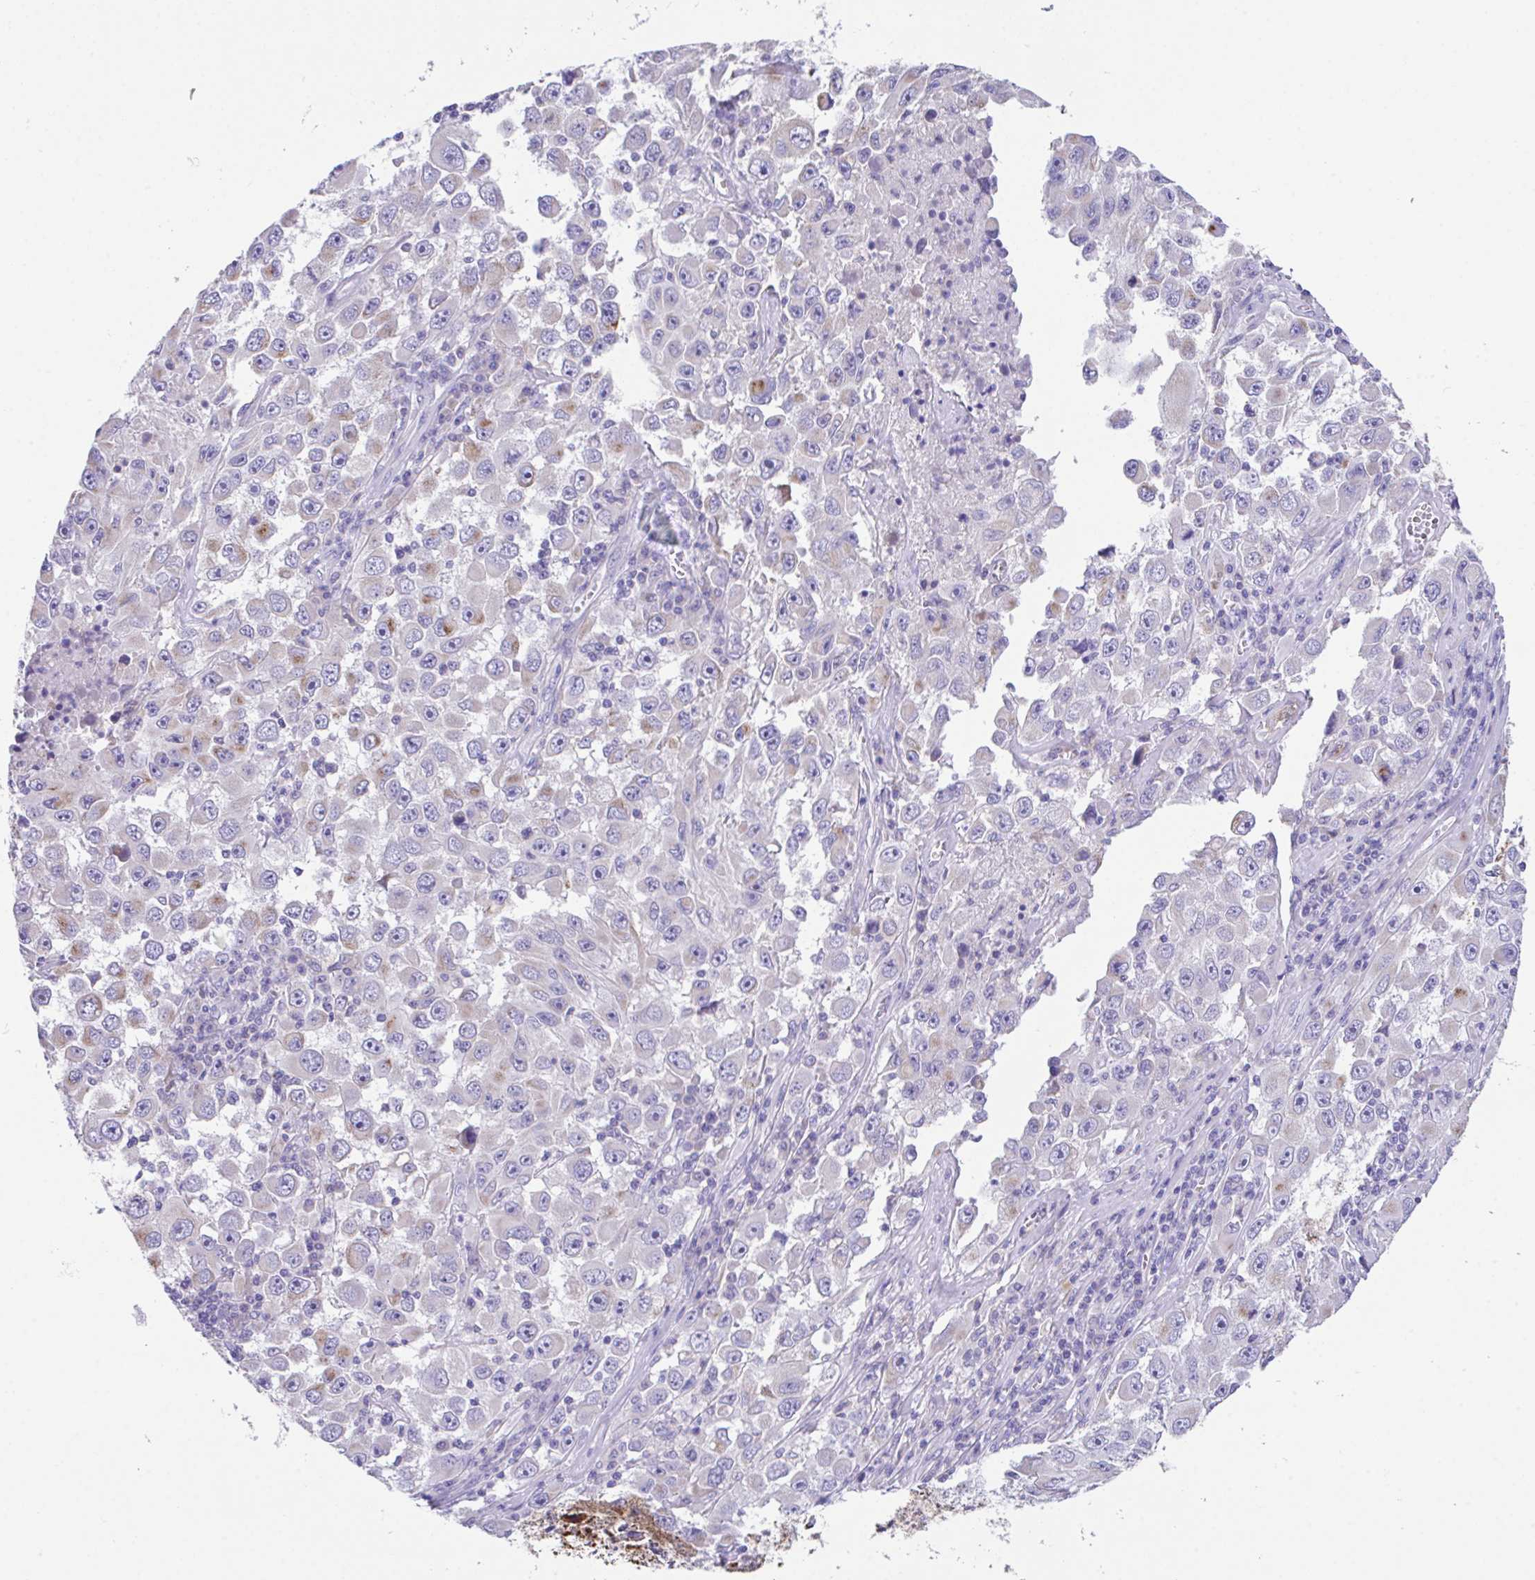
{"staining": {"intensity": "negative", "quantity": "none", "location": "none"}, "tissue": "melanoma", "cell_type": "Tumor cells", "image_type": "cancer", "snomed": [{"axis": "morphology", "description": "Malignant melanoma, Metastatic site"}, {"axis": "topography", "description": "Lymph node"}], "caption": "Malignant melanoma (metastatic site) was stained to show a protein in brown. There is no significant positivity in tumor cells.", "gene": "PCMTD2", "patient": {"sex": "female", "age": 67}}